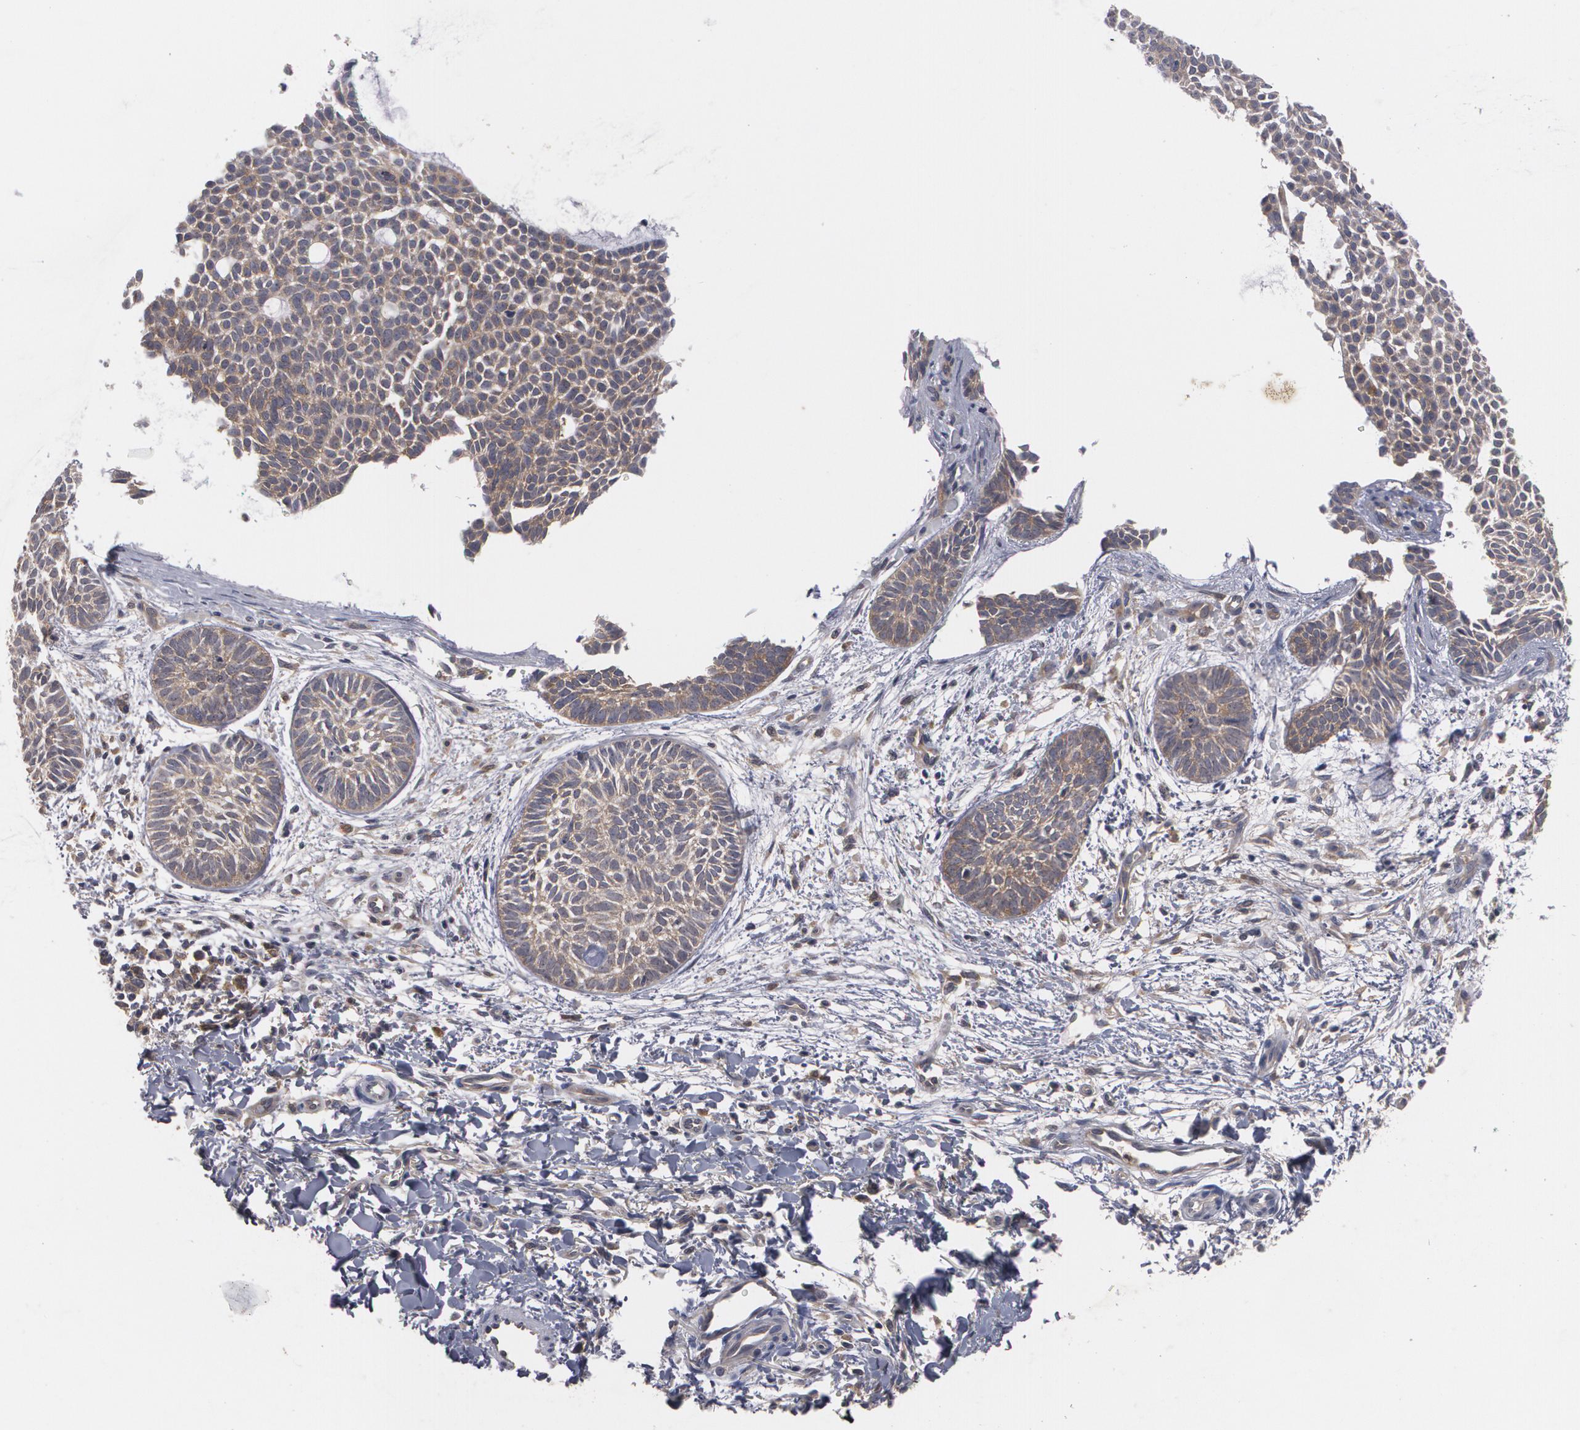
{"staining": {"intensity": "weak", "quantity": "25%-75%", "location": "cytoplasmic/membranous"}, "tissue": "skin cancer", "cell_type": "Tumor cells", "image_type": "cancer", "snomed": [{"axis": "morphology", "description": "Basal cell carcinoma"}, {"axis": "topography", "description": "Skin"}], "caption": "Protein expression analysis of skin basal cell carcinoma exhibits weak cytoplasmic/membranous staining in approximately 25%-75% of tumor cells. The staining was performed using DAB, with brown indicating positive protein expression. Nuclei are stained blue with hematoxylin.", "gene": "HTT", "patient": {"sex": "male", "age": 75}}